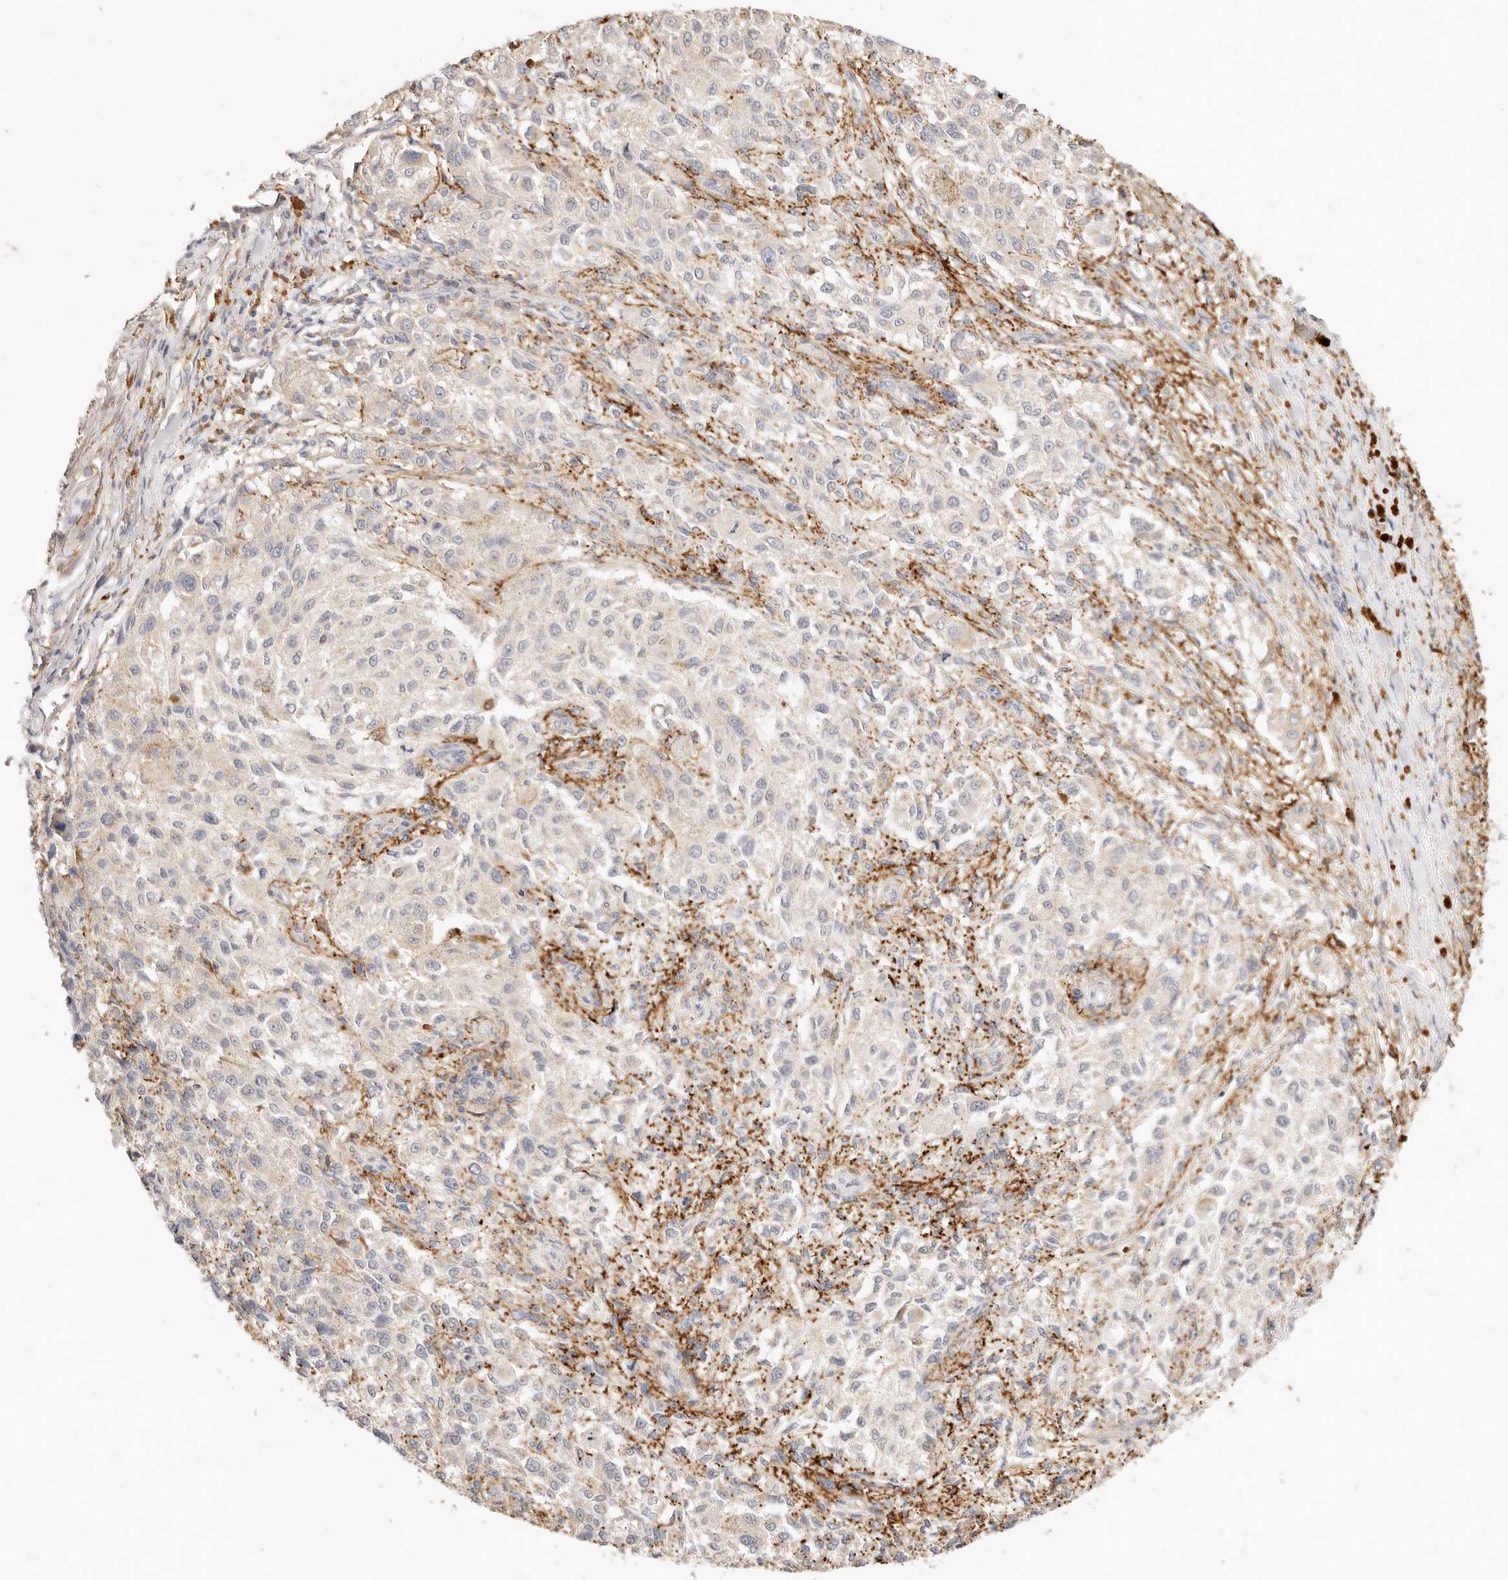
{"staining": {"intensity": "weak", "quantity": "25%-75%", "location": "cytoplasmic/membranous"}, "tissue": "melanoma", "cell_type": "Tumor cells", "image_type": "cancer", "snomed": [{"axis": "morphology", "description": "Necrosis, NOS"}, {"axis": "morphology", "description": "Malignant melanoma, NOS"}, {"axis": "topography", "description": "Skin"}], "caption": "A brown stain shows weak cytoplasmic/membranous positivity of a protein in human melanoma tumor cells. The staining was performed using DAB, with brown indicating positive protein expression. Nuclei are stained blue with hematoxylin.", "gene": "HK2", "patient": {"sex": "female", "age": 87}}